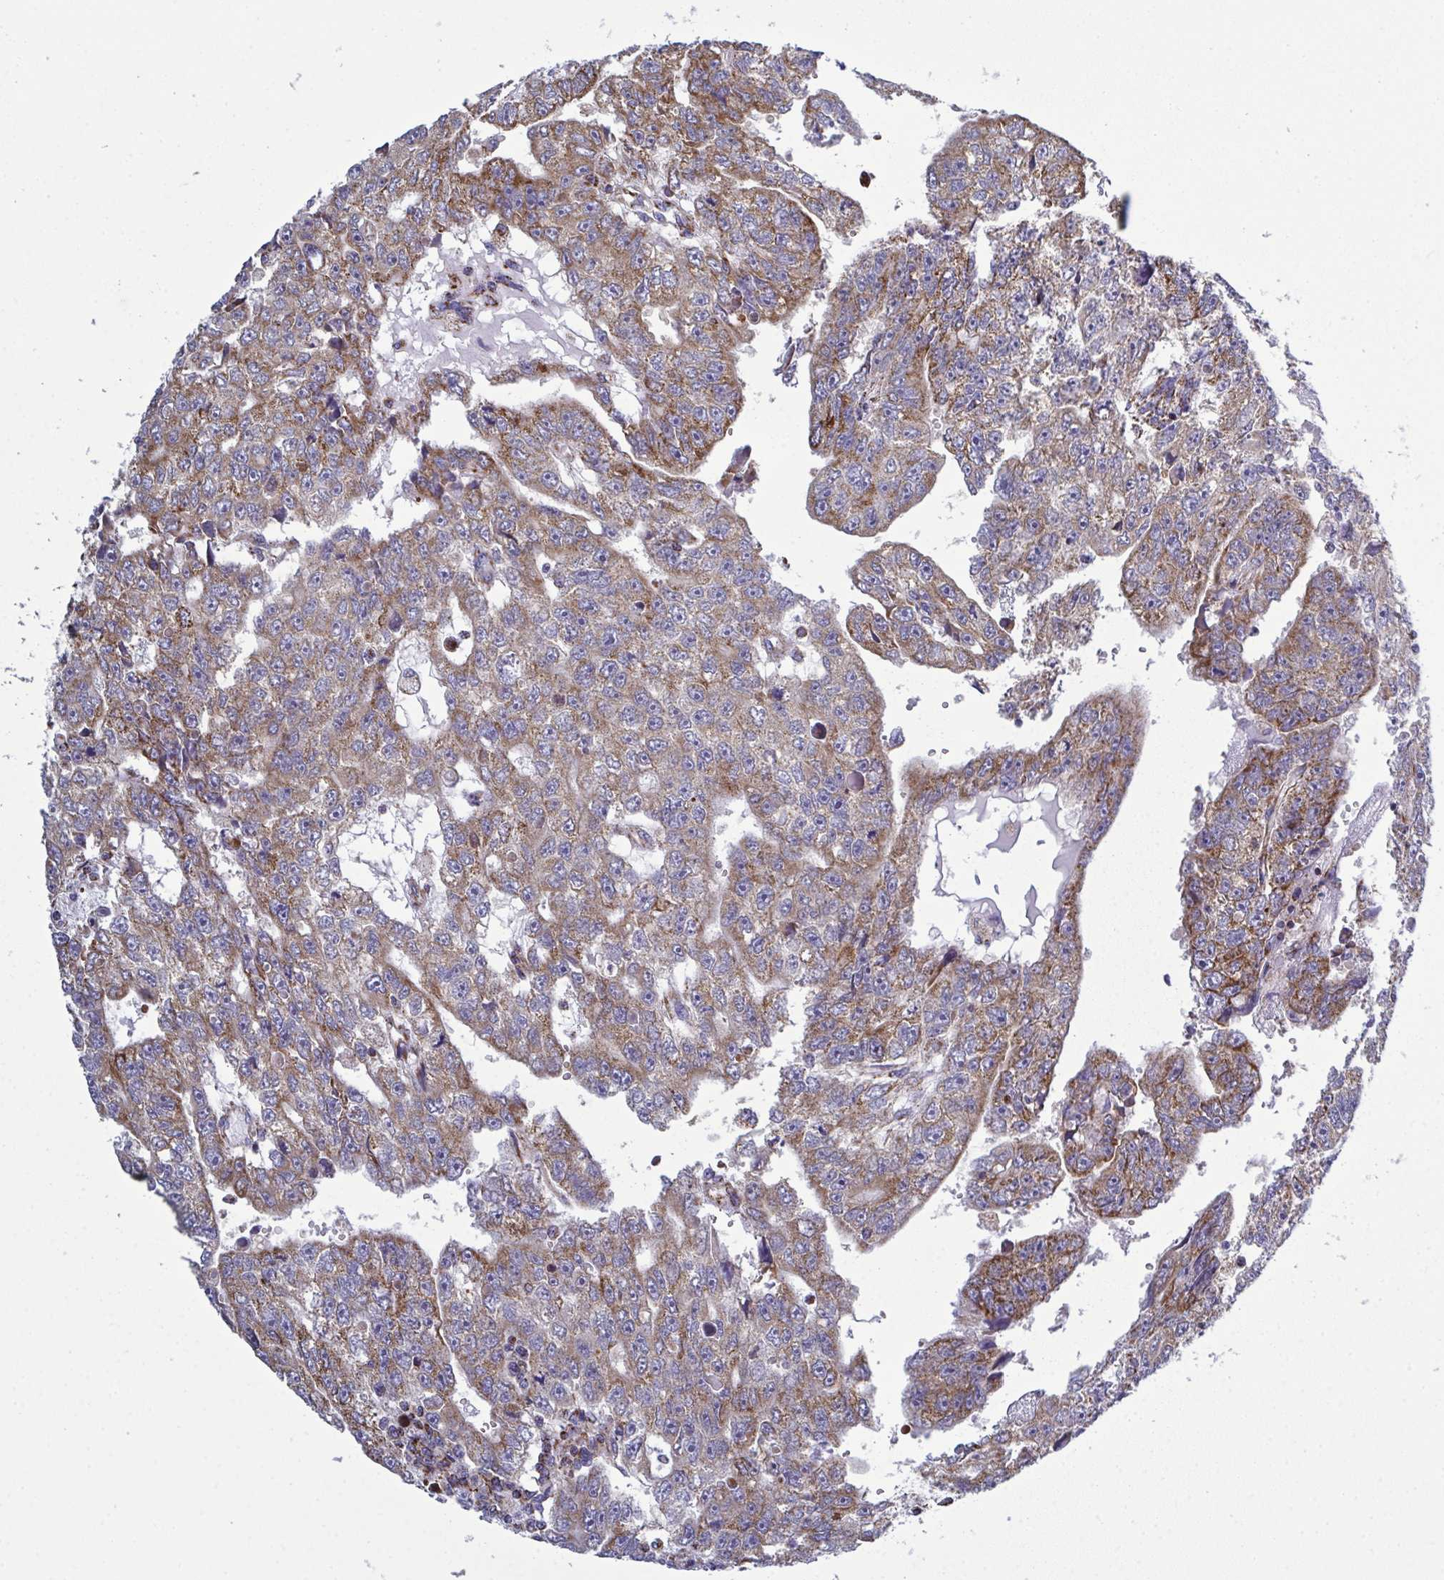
{"staining": {"intensity": "moderate", "quantity": ">75%", "location": "cytoplasmic/membranous"}, "tissue": "testis cancer", "cell_type": "Tumor cells", "image_type": "cancer", "snomed": [{"axis": "morphology", "description": "Carcinoma, Embryonal, NOS"}, {"axis": "topography", "description": "Testis"}], "caption": "Testis embryonal carcinoma stained with immunohistochemistry reveals moderate cytoplasmic/membranous positivity in approximately >75% of tumor cells. Immunohistochemistry stains the protein of interest in brown and the nuclei are stained blue.", "gene": "CSDE1", "patient": {"sex": "male", "age": 20}}